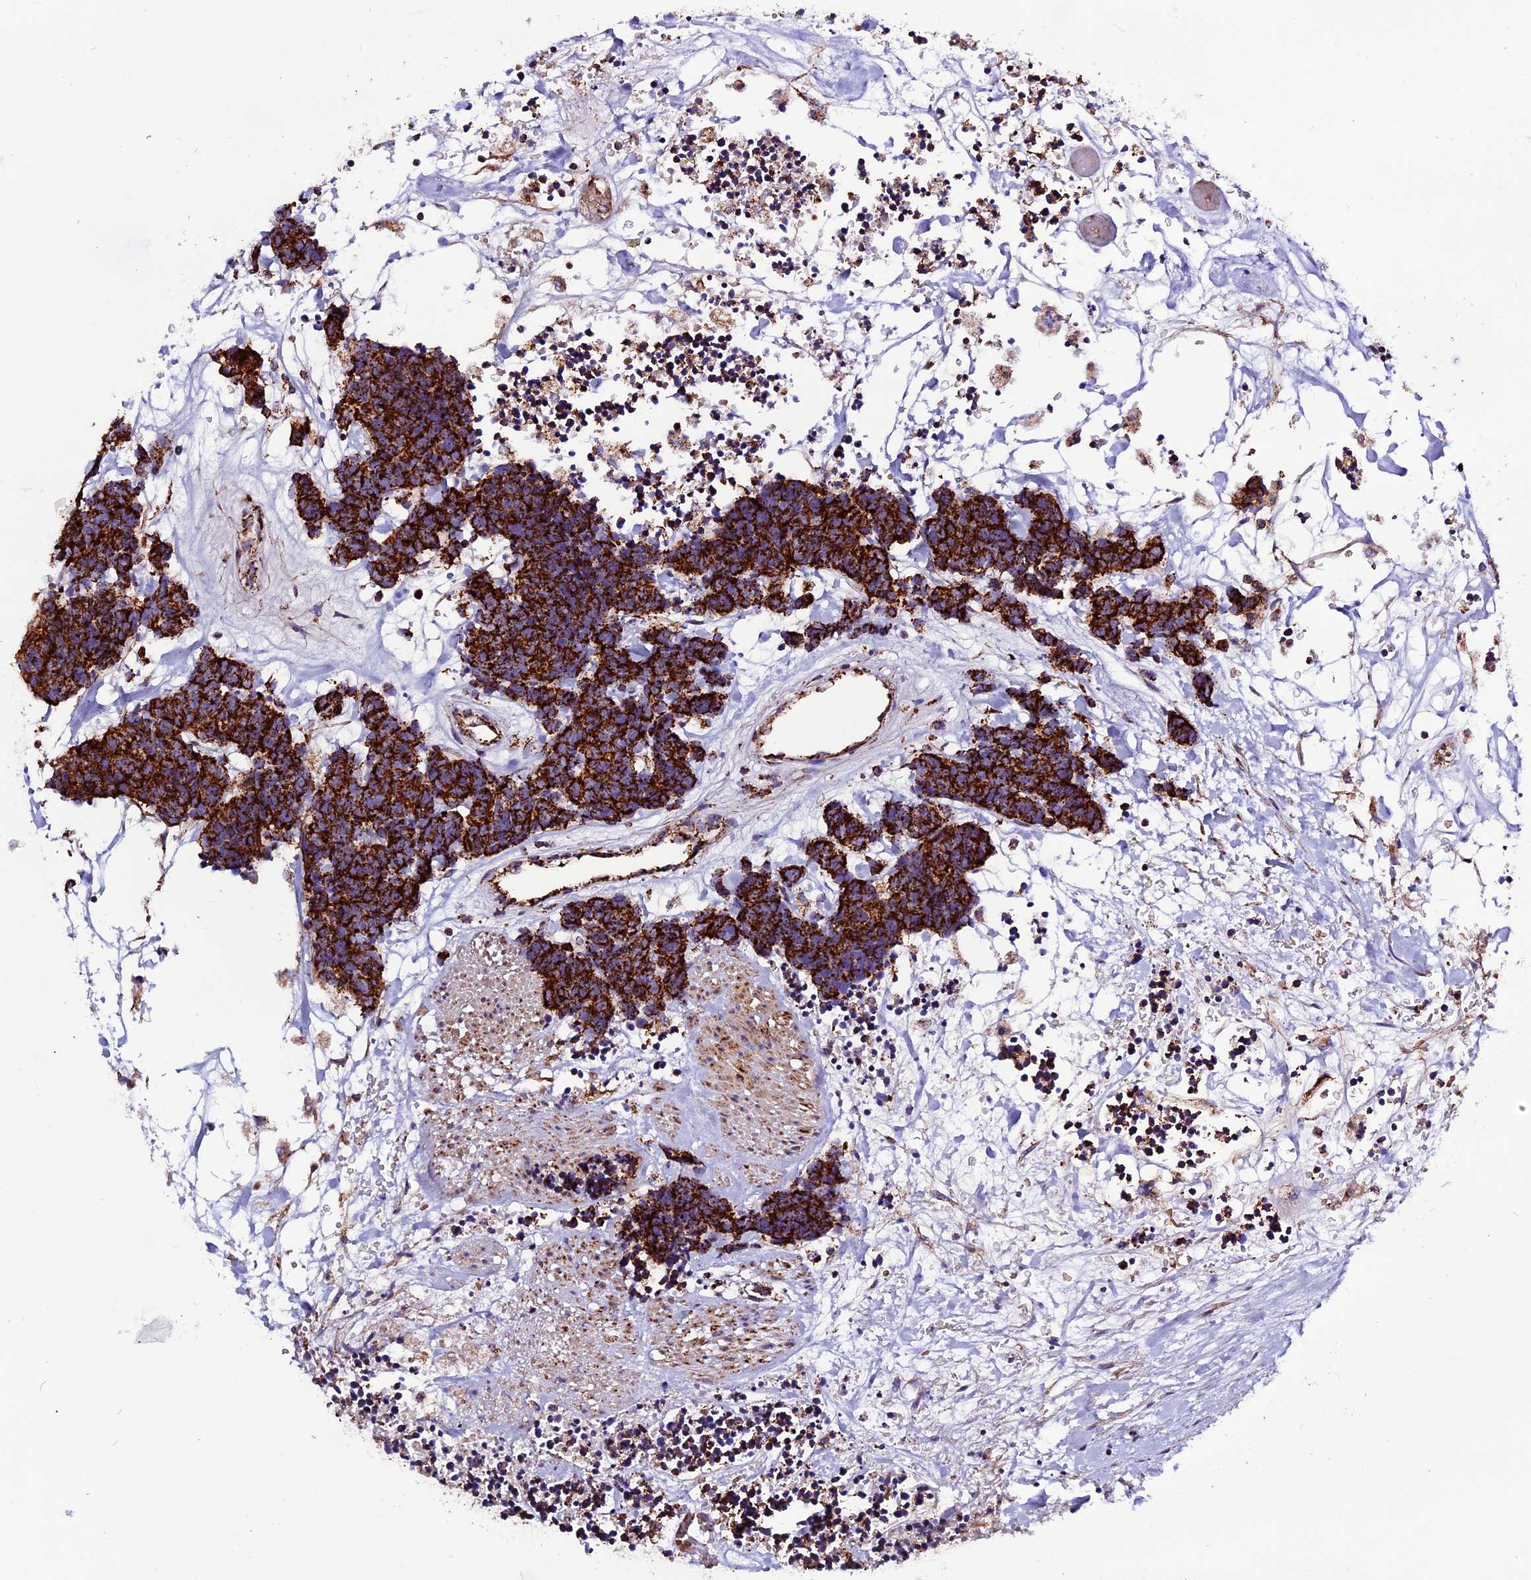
{"staining": {"intensity": "strong", "quantity": ">75%", "location": "cytoplasmic/membranous"}, "tissue": "carcinoid", "cell_type": "Tumor cells", "image_type": "cancer", "snomed": [{"axis": "morphology", "description": "Carcinoma, NOS"}, {"axis": "morphology", "description": "Carcinoid, malignant, NOS"}, {"axis": "topography", "description": "Urinary bladder"}], "caption": "Carcinoid was stained to show a protein in brown. There is high levels of strong cytoplasmic/membranous expression in approximately >75% of tumor cells.", "gene": "CX3CL1", "patient": {"sex": "male", "age": 57}}